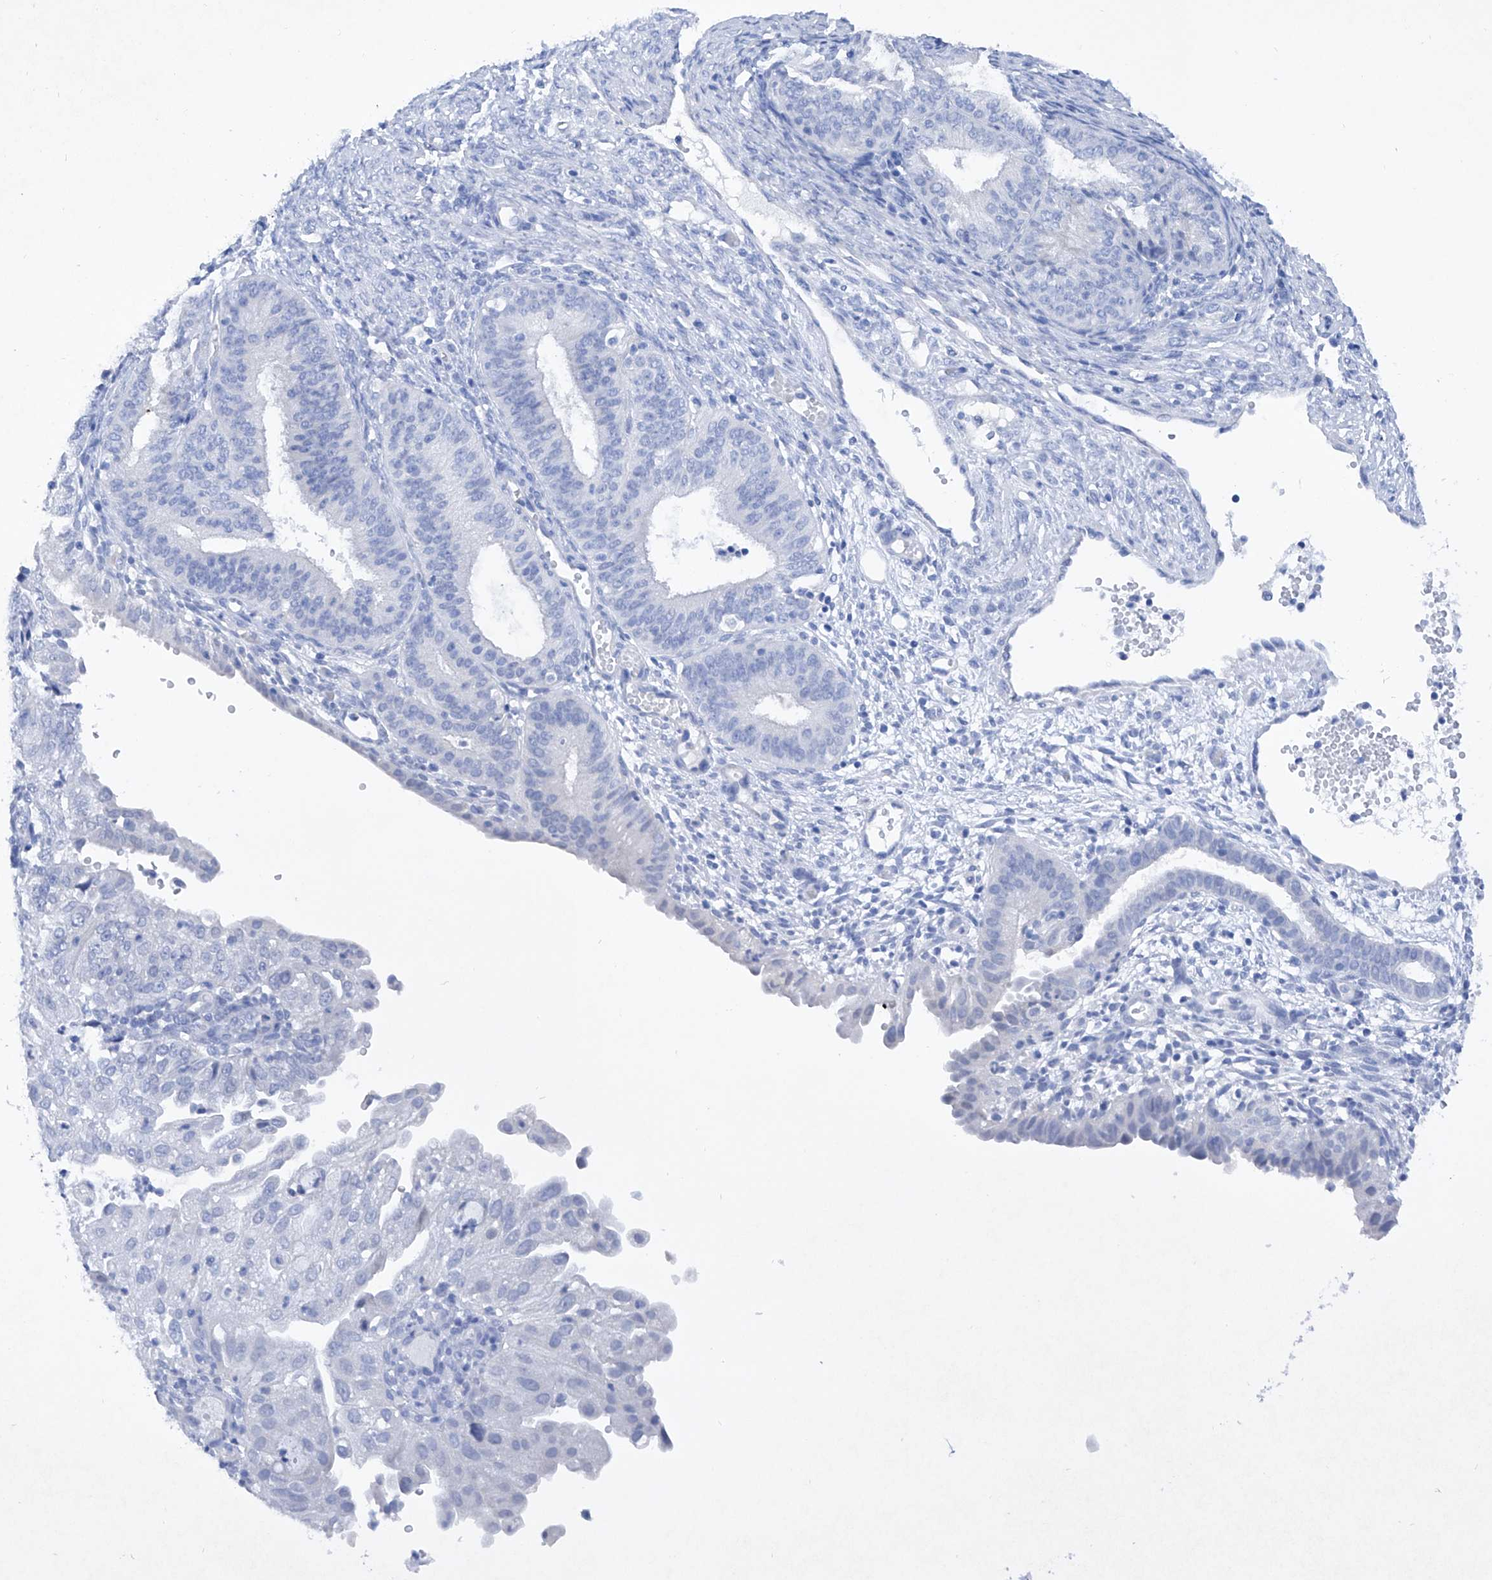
{"staining": {"intensity": "negative", "quantity": "none", "location": "none"}, "tissue": "endometrial cancer", "cell_type": "Tumor cells", "image_type": "cancer", "snomed": [{"axis": "morphology", "description": "Adenocarcinoma, NOS"}, {"axis": "topography", "description": "Endometrium"}], "caption": "DAB immunohistochemical staining of endometrial cancer reveals no significant positivity in tumor cells.", "gene": "BARX2", "patient": {"sex": "female", "age": 51}}